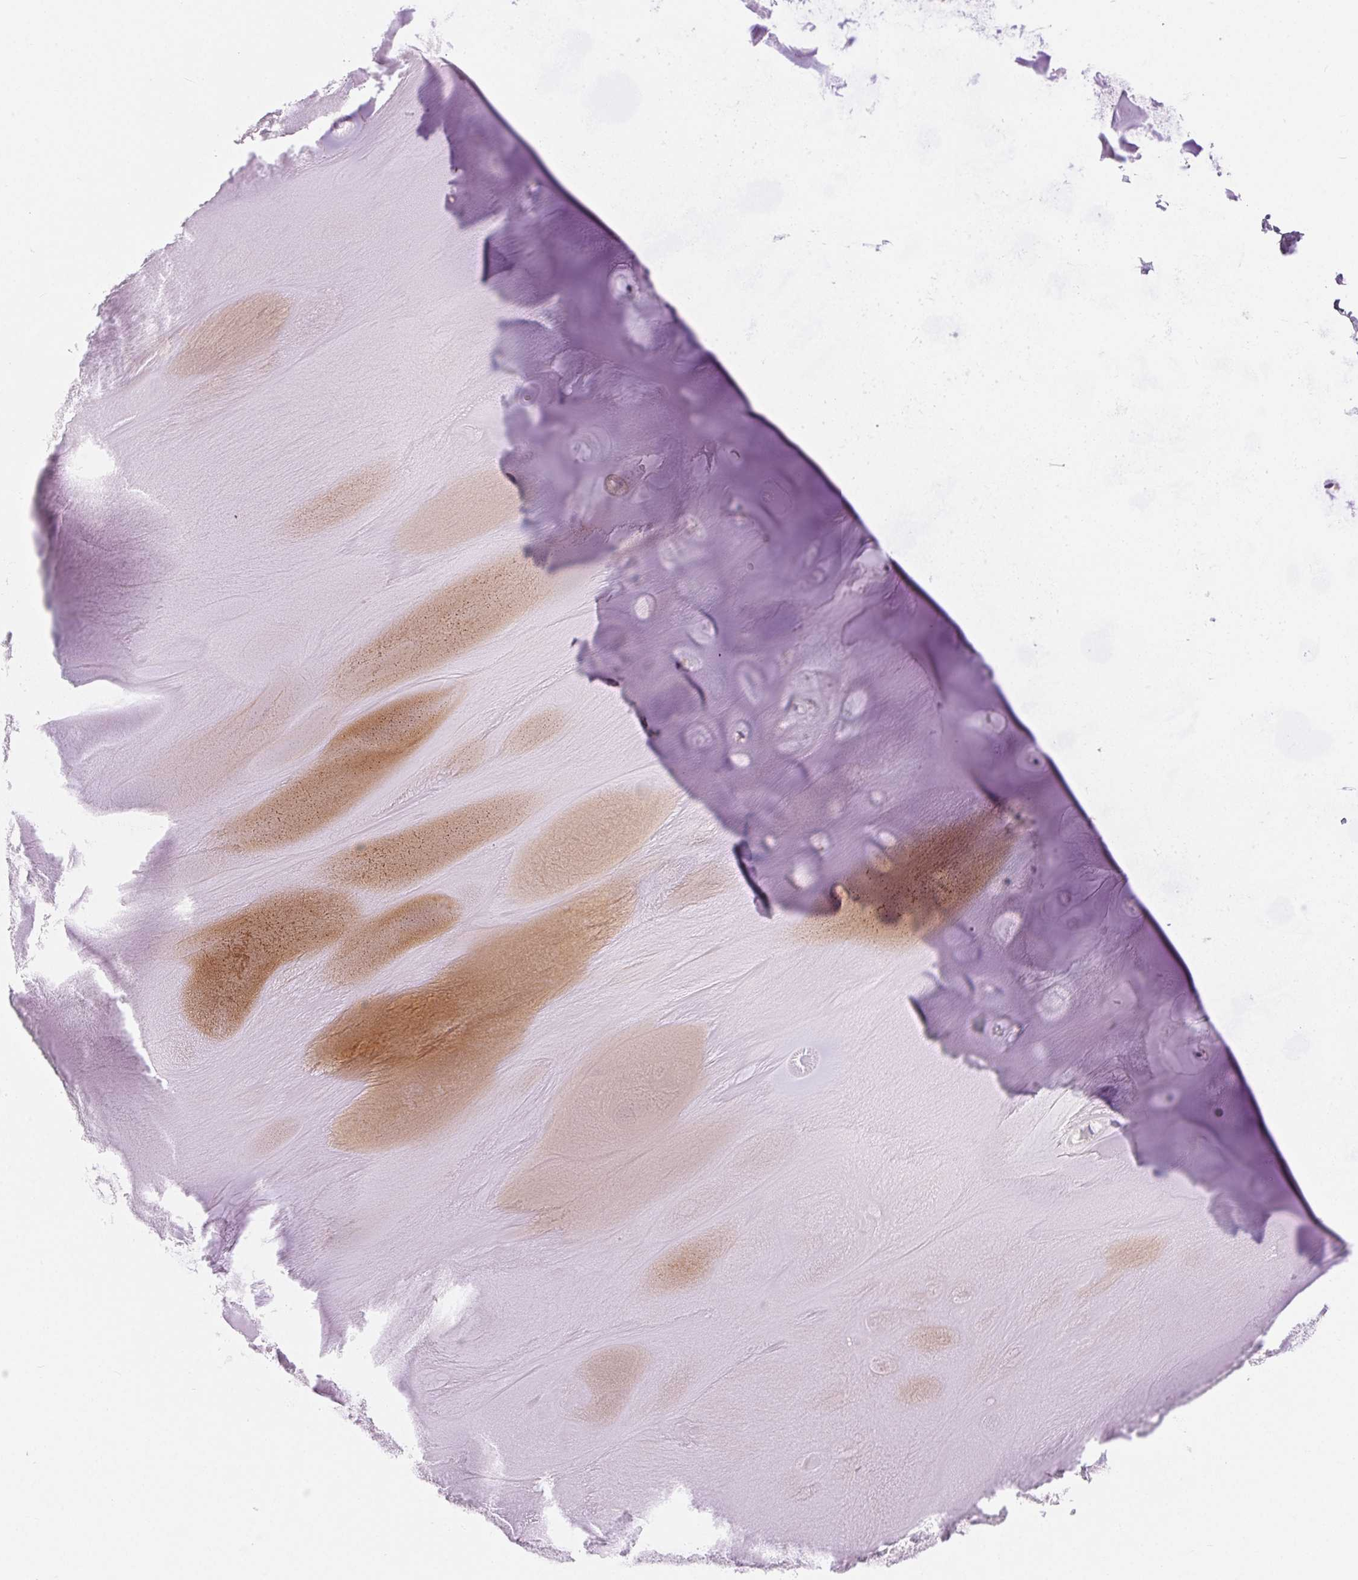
{"staining": {"intensity": "negative", "quantity": "none", "location": "none"}, "tissue": "adipose tissue", "cell_type": "Adipocytes", "image_type": "normal", "snomed": [{"axis": "morphology", "description": "Normal tissue, NOS"}, {"axis": "morphology", "description": "Squamous cell carcinoma, NOS"}, {"axis": "topography", "description": "Cartilage tissue"}, {"axis": "topography", "description": "Bronchus"}, {"axis": "topography", "description": "Lung"}], "caption": "This is an immunohistochemistry image of benign human adipose tissue. There is no staining in adipocytes.", "gene": "CLDN16", "patient": {"sex": "male", "age": 66}}